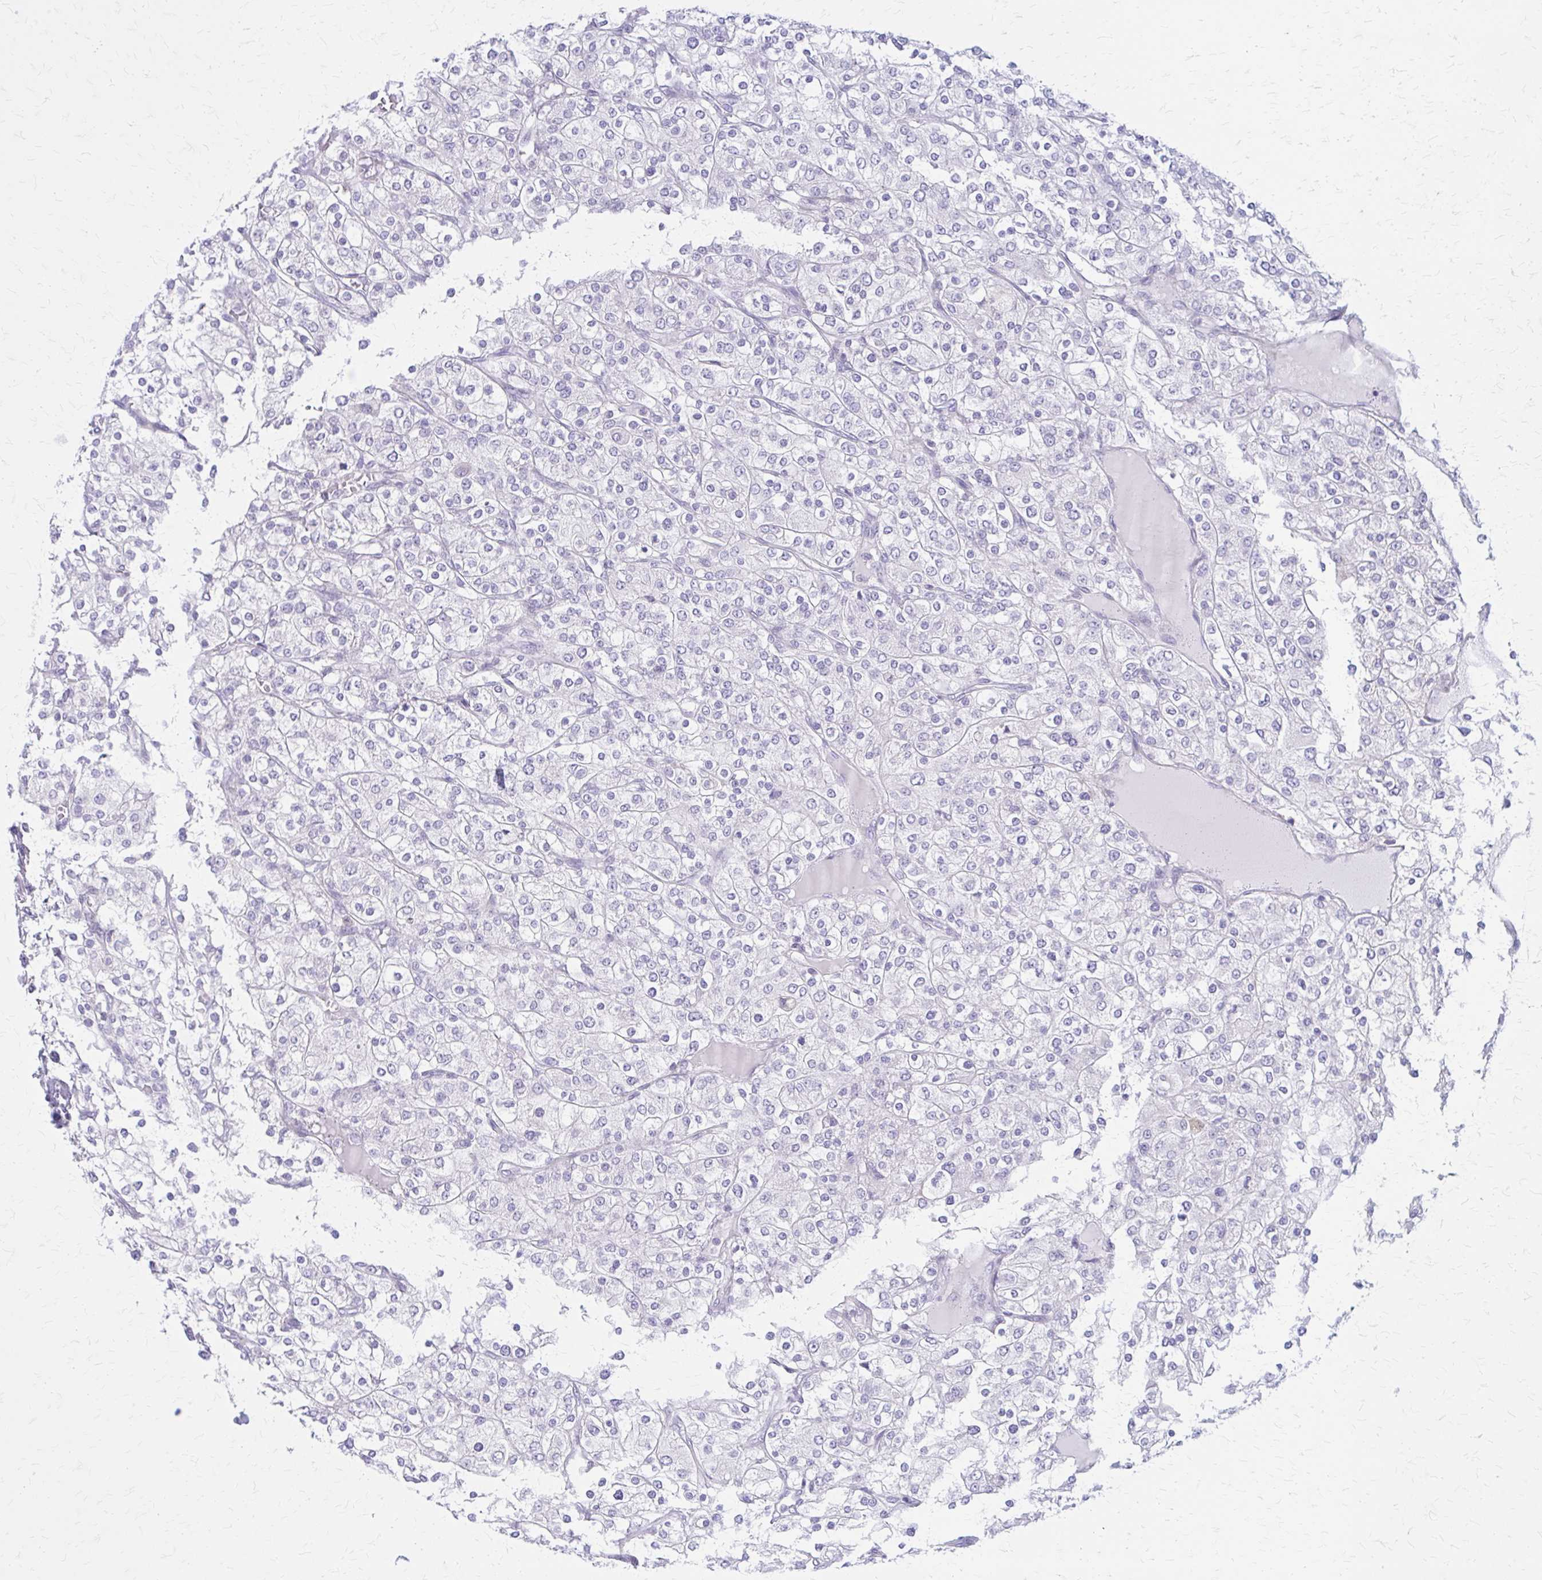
{"staining": {"intensity": "negative", "quantity": "none", "location": "none"}, "tissue": "renal cancer", "cell_type": "Tumor cells", "image_type": "cancer", "snomed": [{"axis": "morphology", "description": "Adenocarcinoma, NOS"}, {"axis": "topography", "description": "Kidney"}], "caption": "Protein analysis of adenocarcinoma (renal) reveals no significant expression in tumor cells.", "gene": "PITPNM1", "patient": {"sex": "male", "age": 80}}